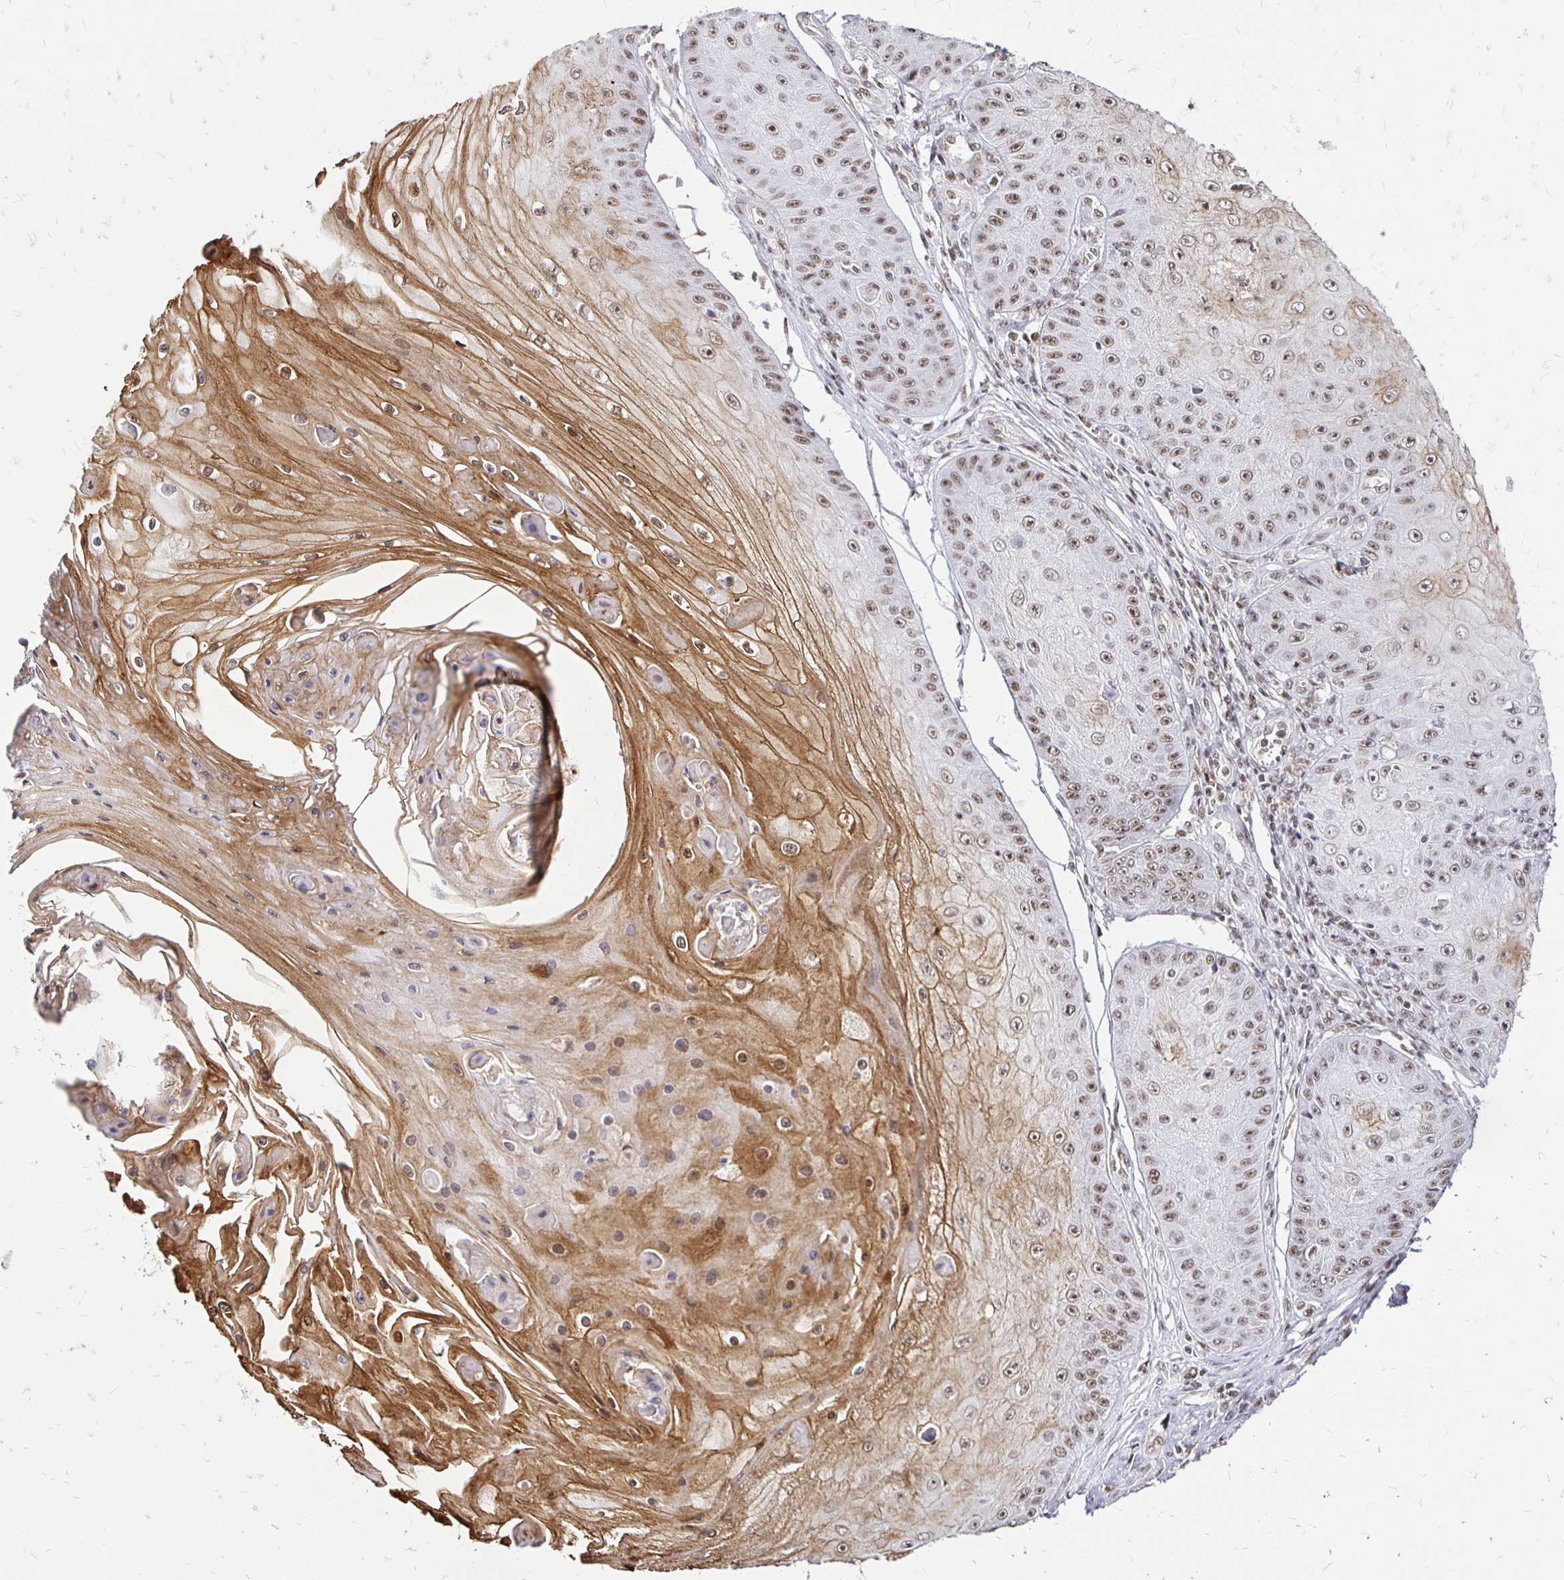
{"staining": {"intensity": "moderate", "quantity": ">75%", "location": "nuclear"}, "tissue": "skin cancer", "cell_type": "Tumor cells", "image_type": "cancer", "snomed": [{"axis": "morphology", "description": "Squamous cell carcinoma, NOS"}, {"axis": "topography", "description": "Skin"}], "caption": "Skin cancer tissue demonstrates moderate nuclear positivity in about >75% of tumor cells, visualized by immunohistochemistry.", "gene": "SIN3A", "patient": {"sex": "male", "age": 70}}